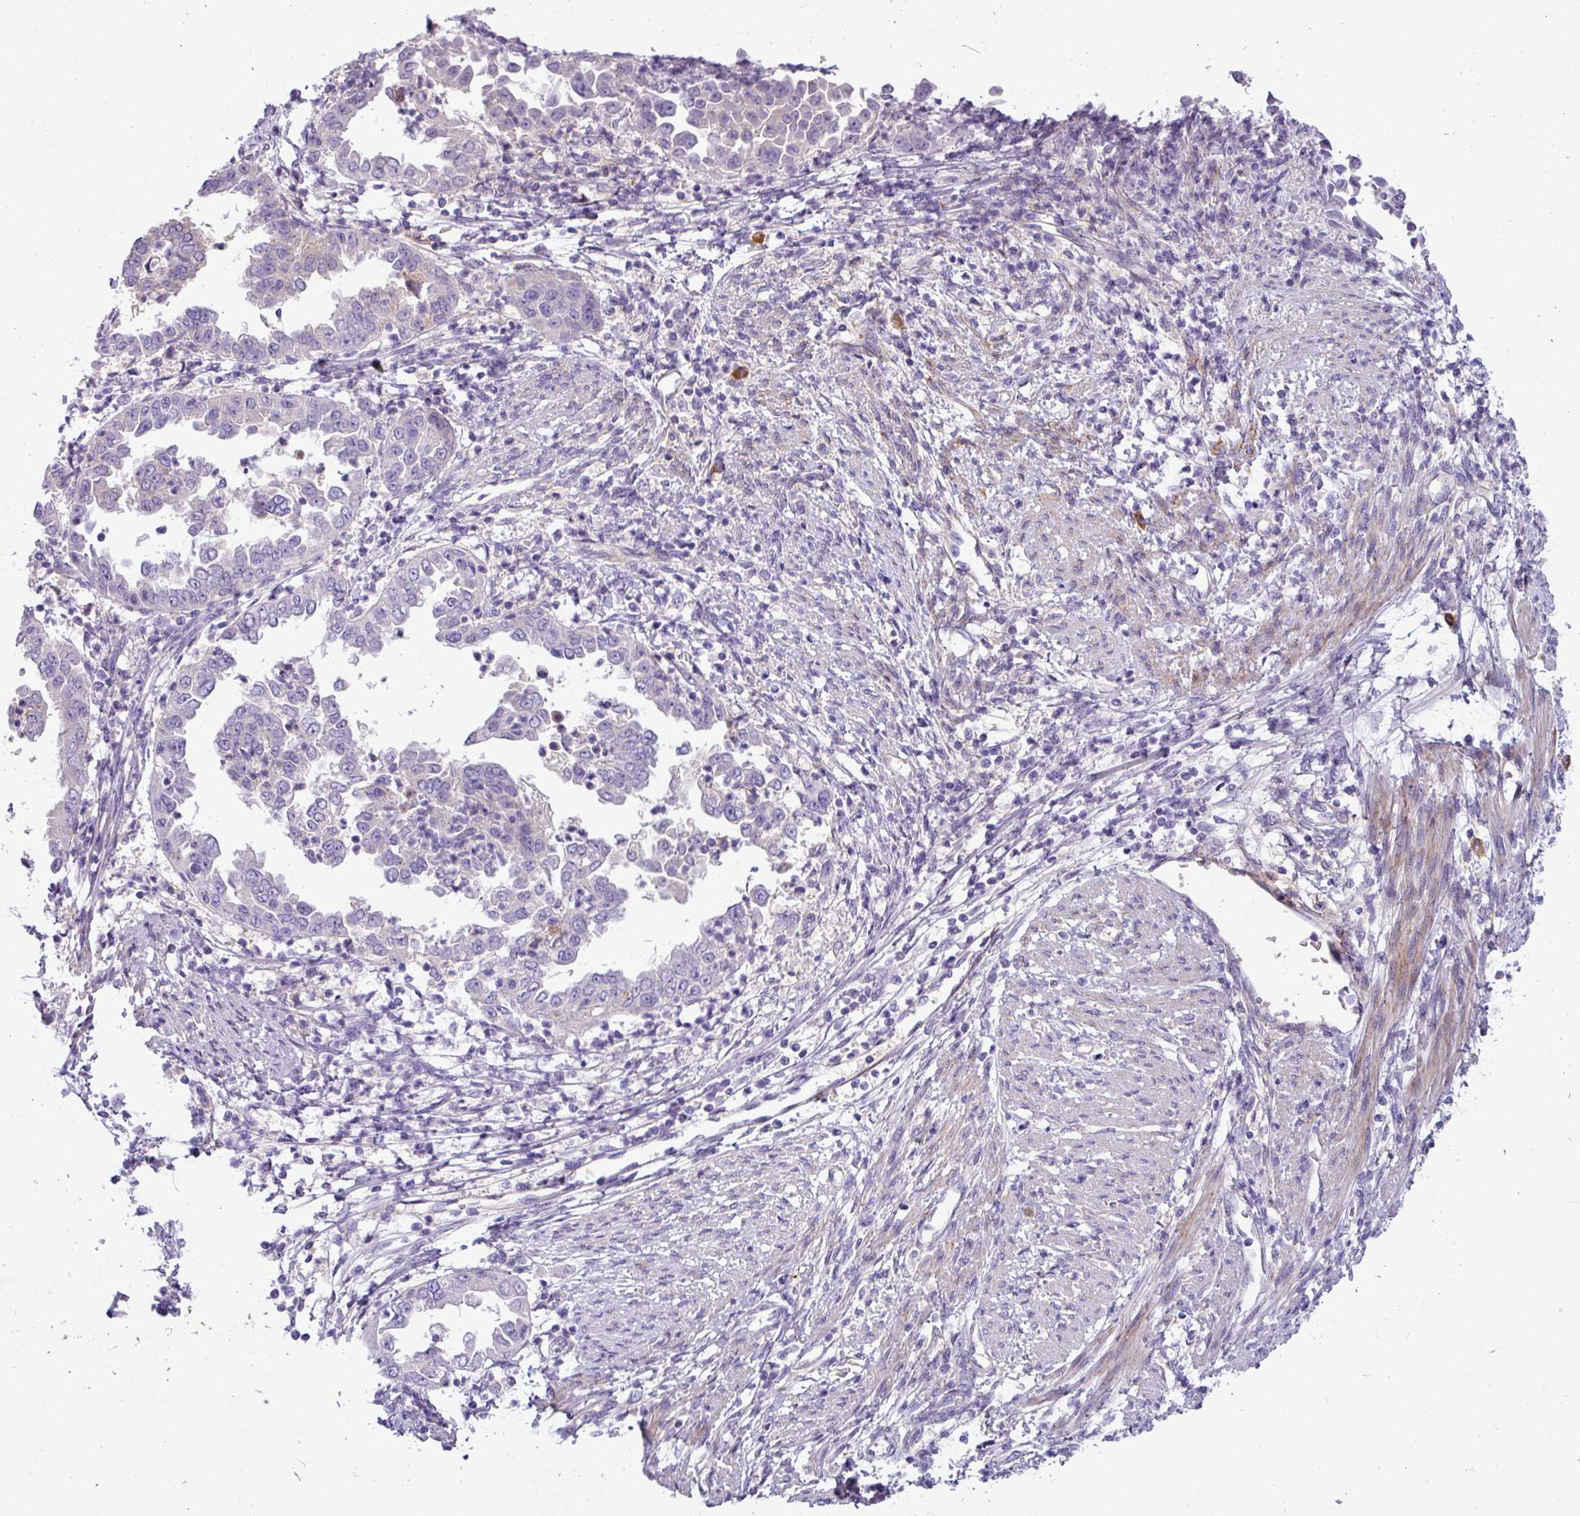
{"staining": {"intensity": "negative", "quantity": "none", "location": "none"}, "tissue": "endometrial cancer", "cell_type": "Tumor cells", "image_type": "cancer", "snomed": [{"axis": "morphology", "description": "Adenocarcinoma, NOS"}, {"axis": "topography", "description": "Endometrium"}], "caption": "Micrograph shows no protein positivity in tumor cells of endometrial cancer (adenocarcinoma) tissue.", "gene": "KIRREL3", "patient": {"sex": "female", "age": 85}}